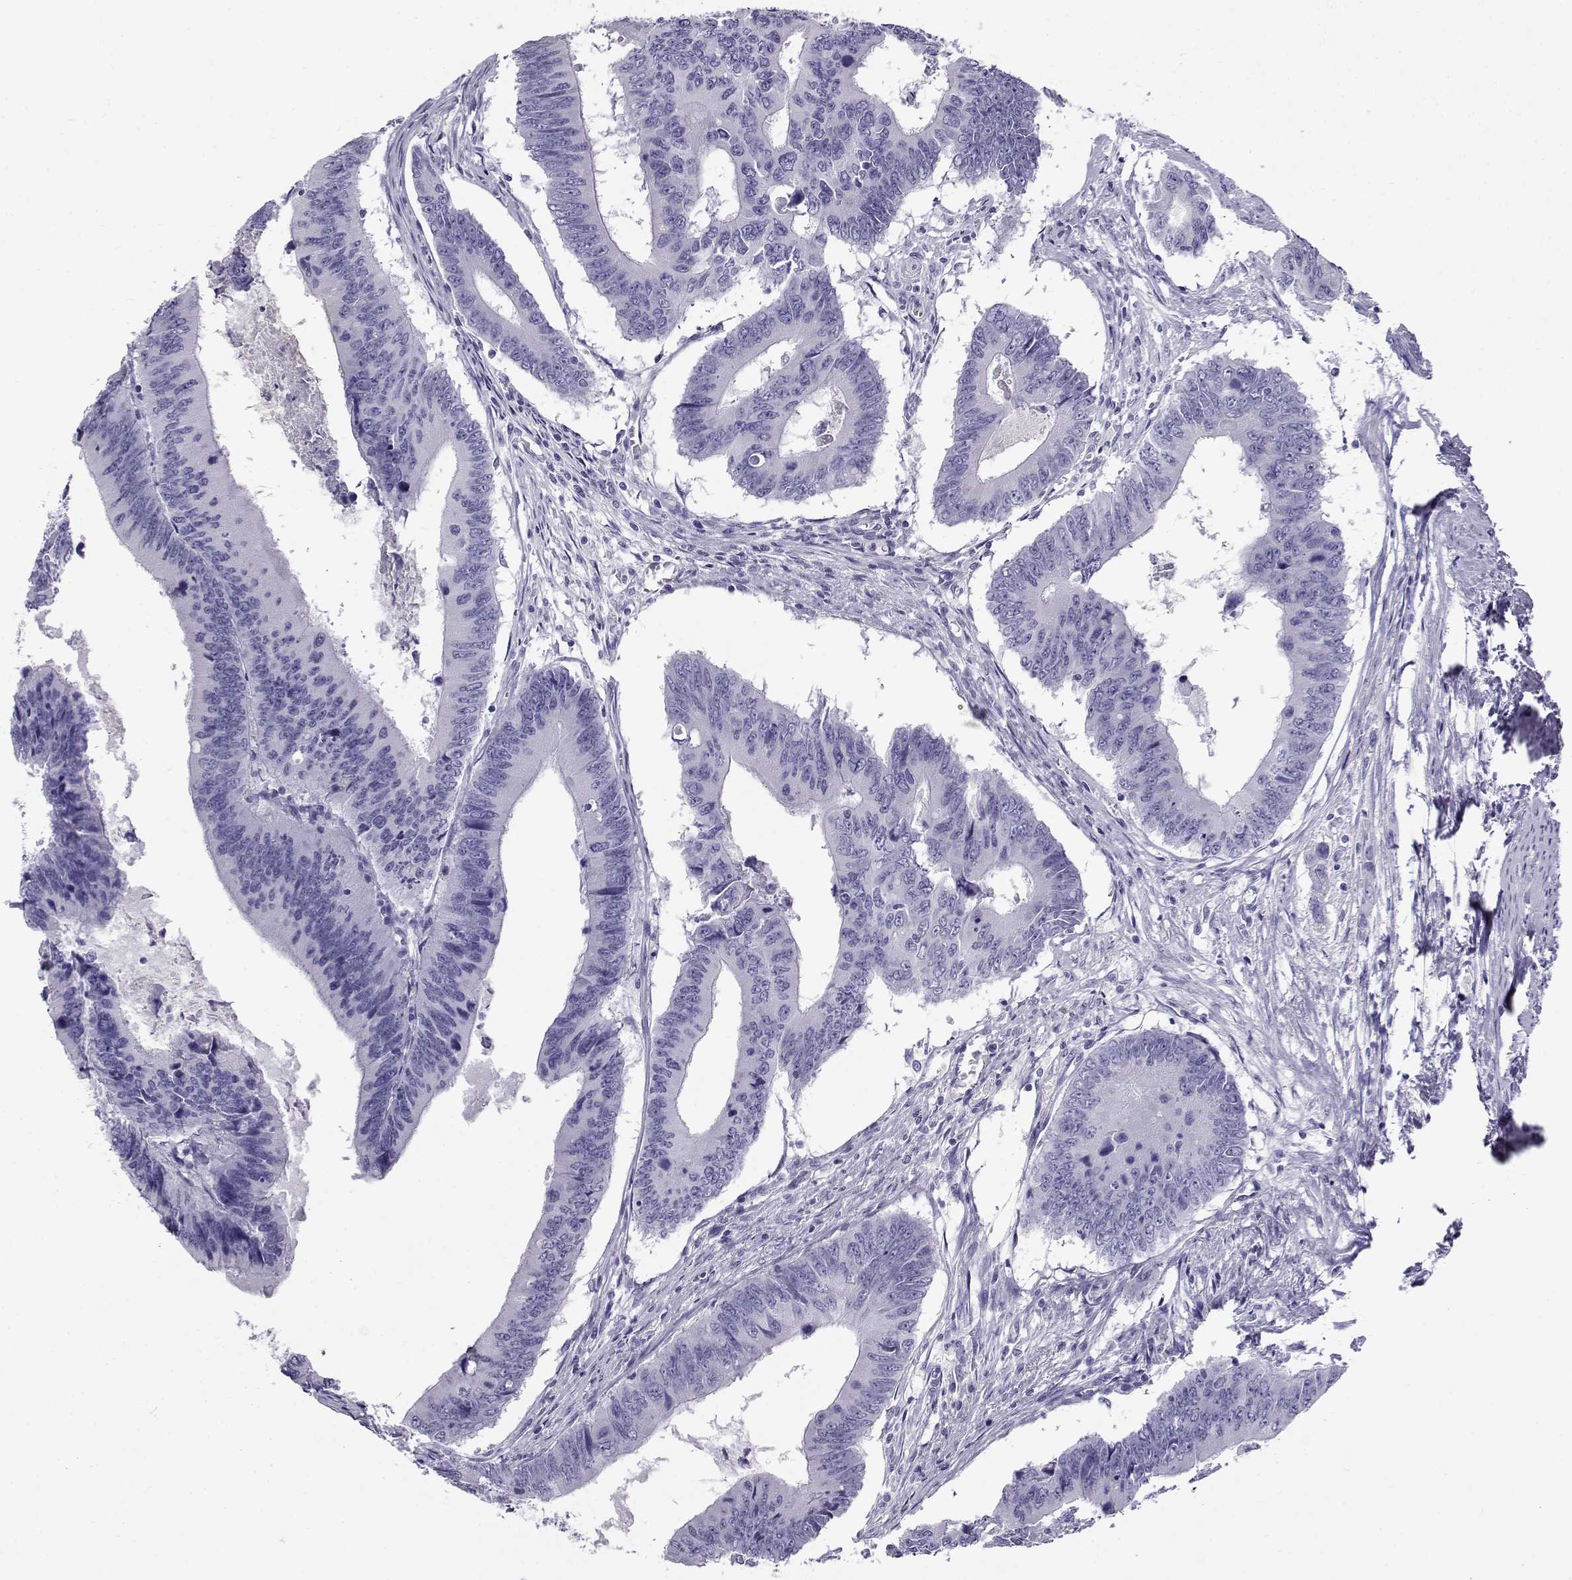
{"staining": {"intensity": "negative", "quantity": "none", "location": "none"}, "tissue": "colorectal cancer", "cell_type": "Tumor cells", "image_type": "cancer", "snomed": [{"axis": "morphology", "description": "Adenocarcinoma, NOS"}, {"axis": "topography", "description": "Colon"}], "caption": "Immunohistochemical staining of human adenocarcinoma (colorectal) reveals no significant positivity in tumor cells. Nuclei are stained in blue.", "gene": "CABS1", "patient": {"sex": "male", "age": 53}}